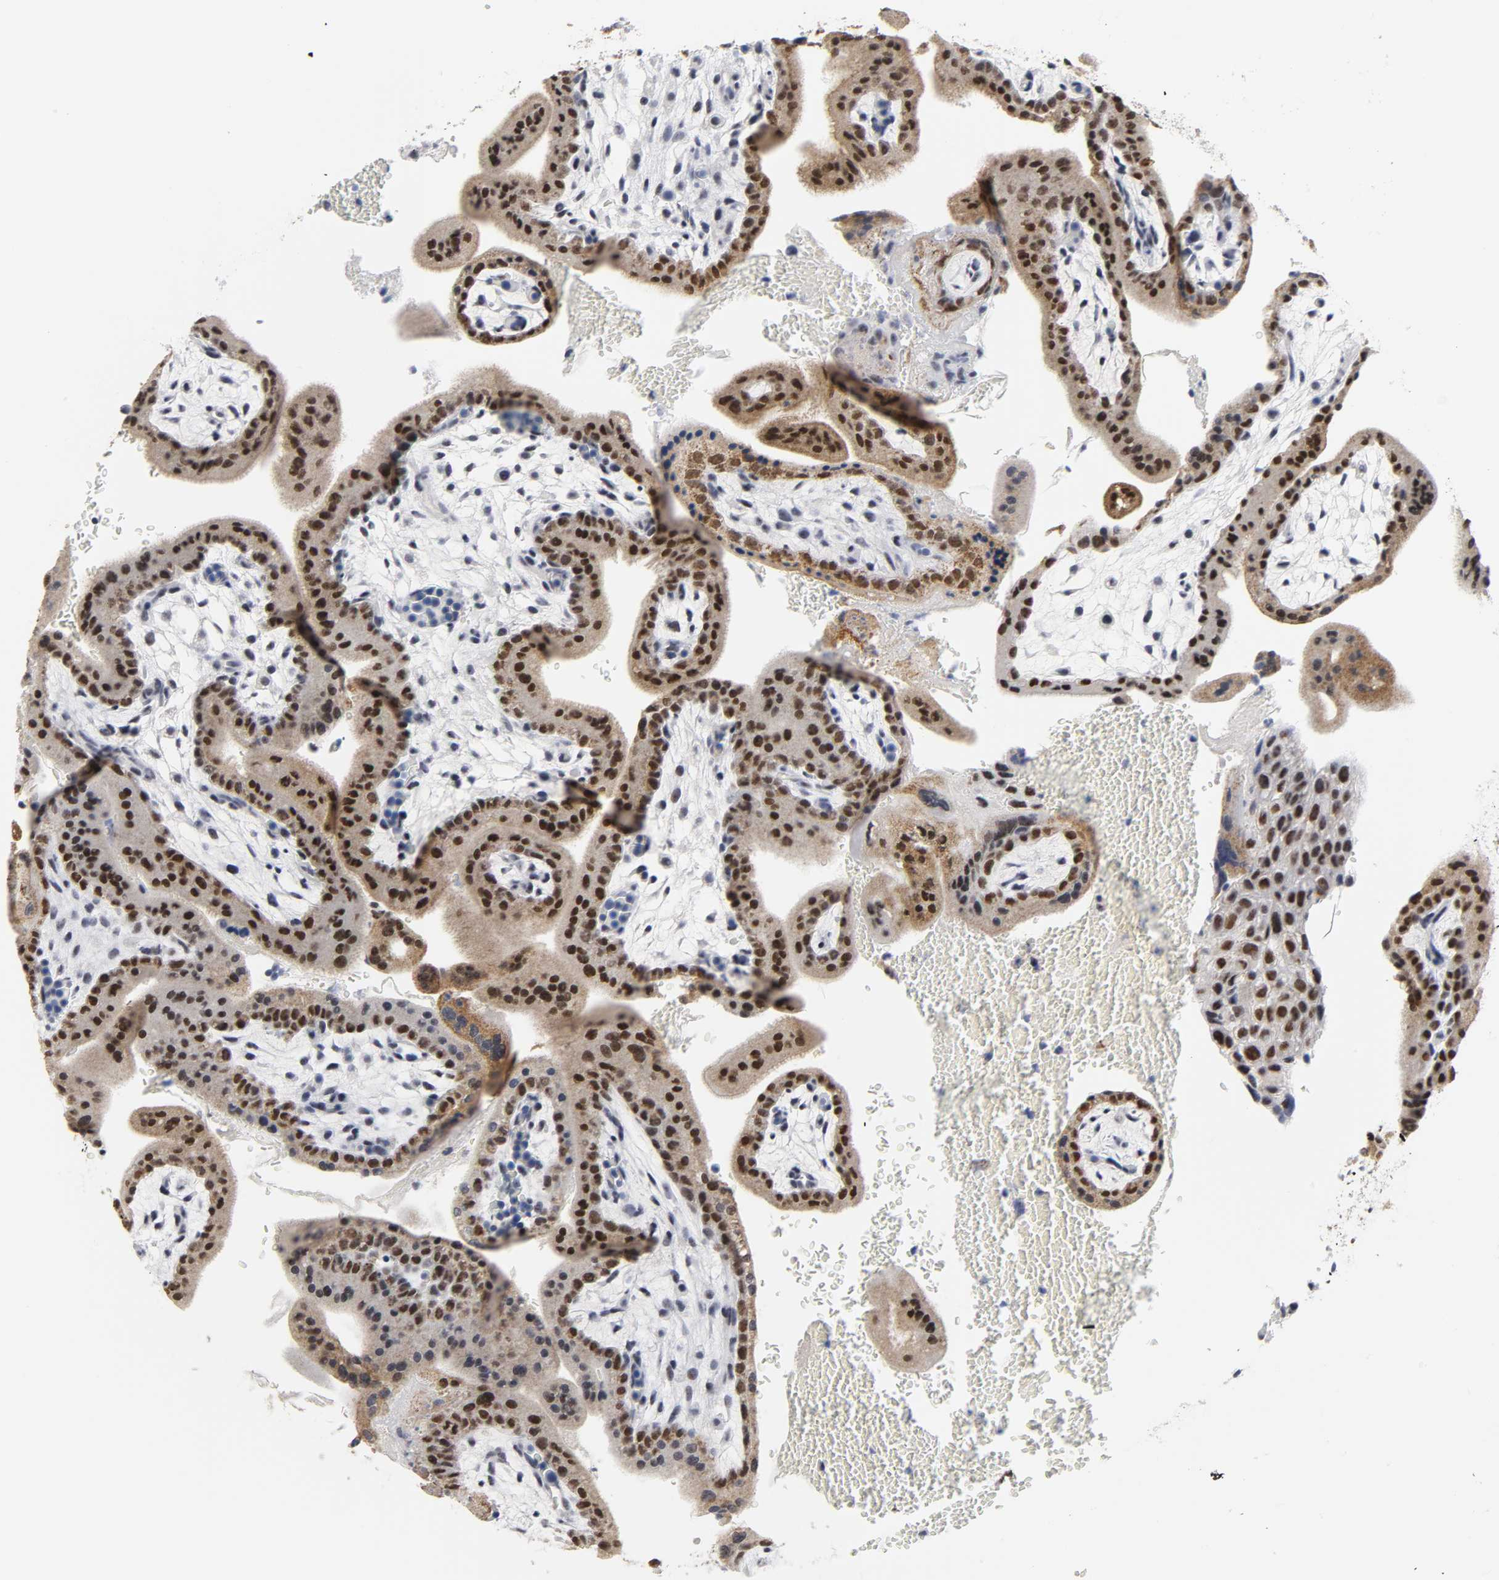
{"staining": {"intensity": "strong", "quantity": ">75%", "location": "nuclear"}, "tissue": "placenta", "cell_type": "Trophoblastic cells", "image_type": "normal", "snomed": [{"axis": "morphology", "description": "Normal tissue, NOS"}, {"axis": "topography", "description": "Placenta"}], "caption": "This photomicrograph exhibits IHC staining of unremarkable human placenta, with high strong nuclear expression in approximately >75% of trophoblastic cells.", "gene": "GRHL2", "patient": {"sex": "female", "age": 35}}